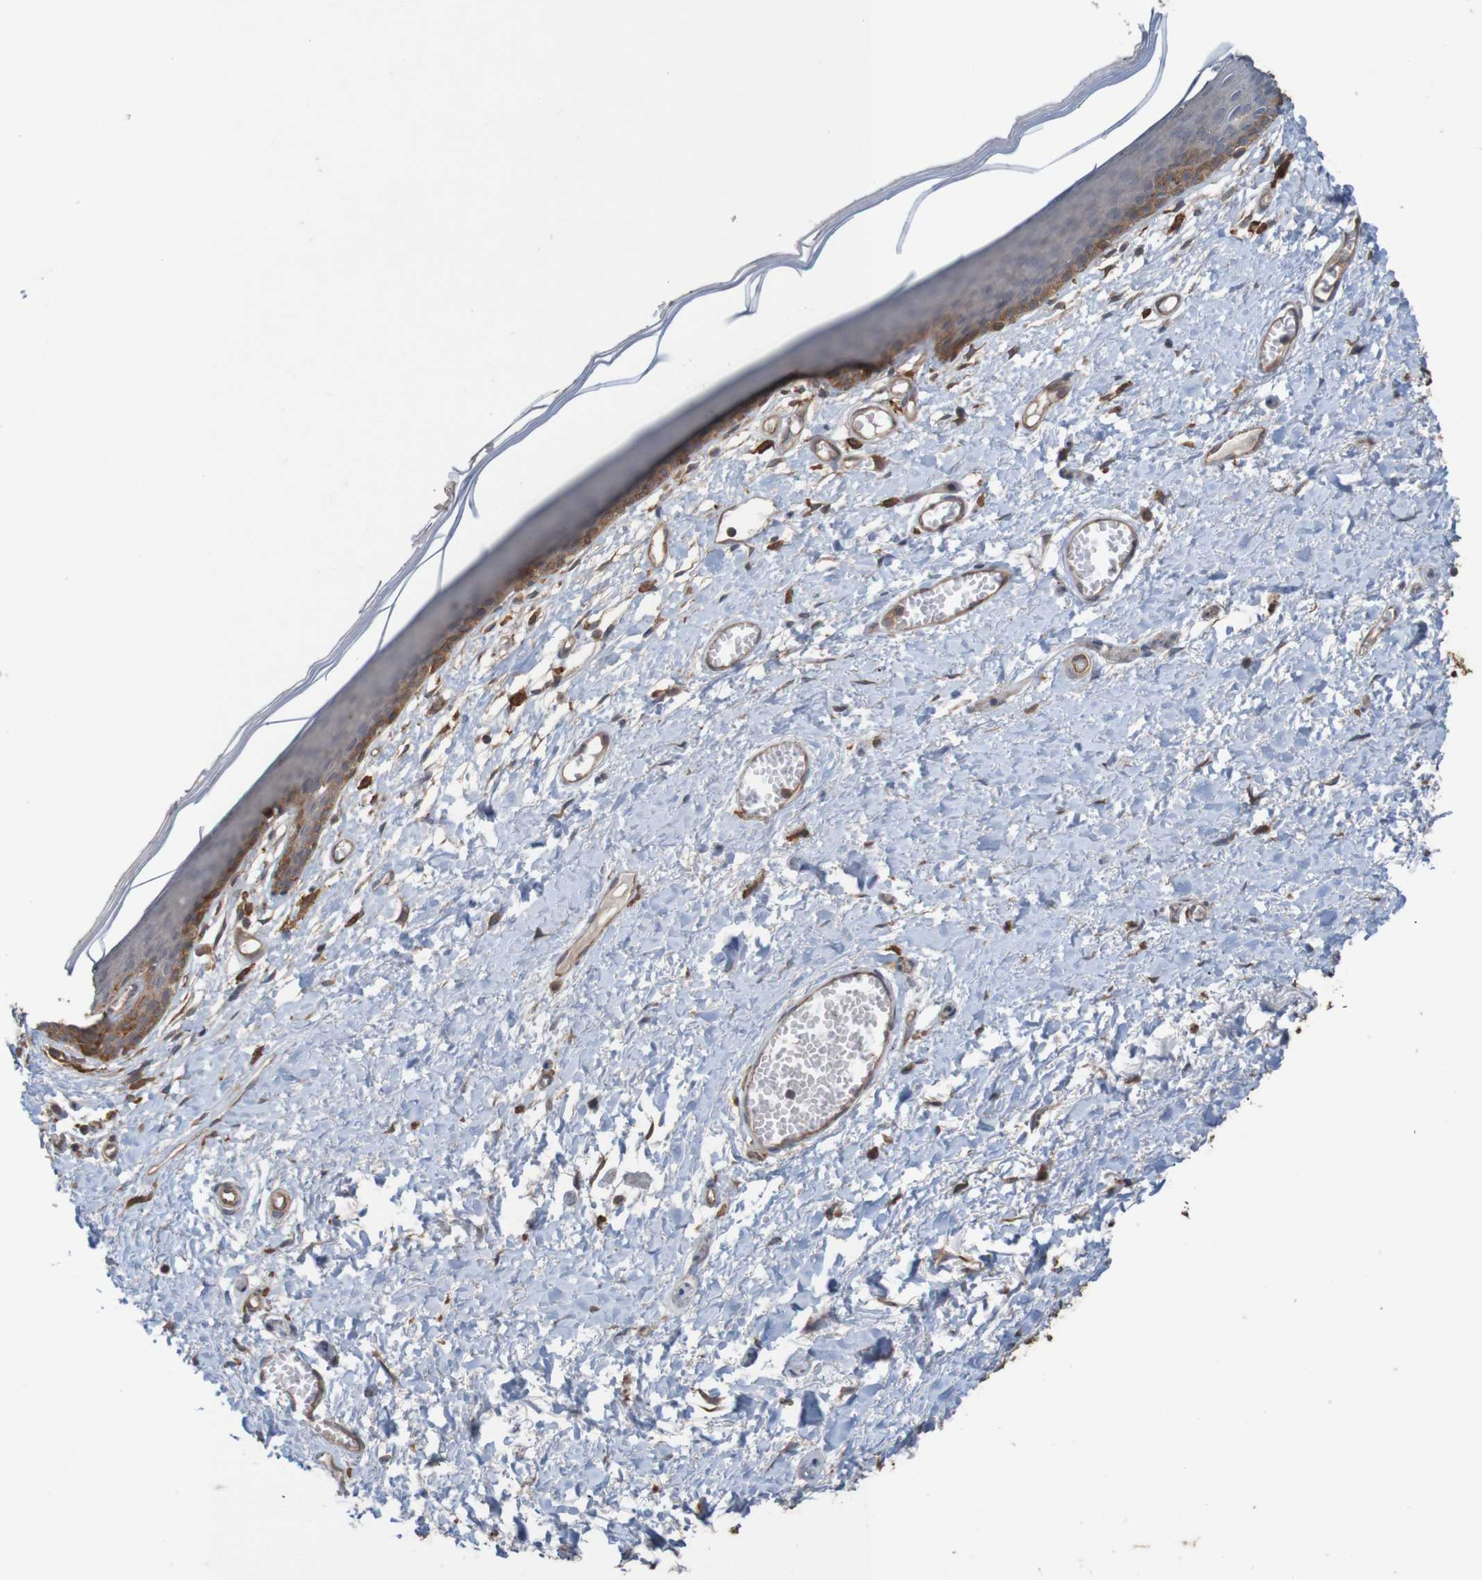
{"staining": {"intensity": "moderate", "quantity": "25%-75%", "location": "cytoplasmic/membranous"}, "tissue": "skin", "cell_type": "Epidermal cells", "image_type": "normal", "snomed": [{"axis": "morphology", "description": "Normal tissue, NOS"}, {"axis": "topography", "description": "Vulva"}], "caption": "Immunohistochemistry (IHC) of benign skin exhibits medium levels of moderate cytoplasmic/membranous positivity in approximately 25%-75% of epidermal cells.", "gene": "ARHGEF11", "patient": {"sex": "female", "age": 54}}